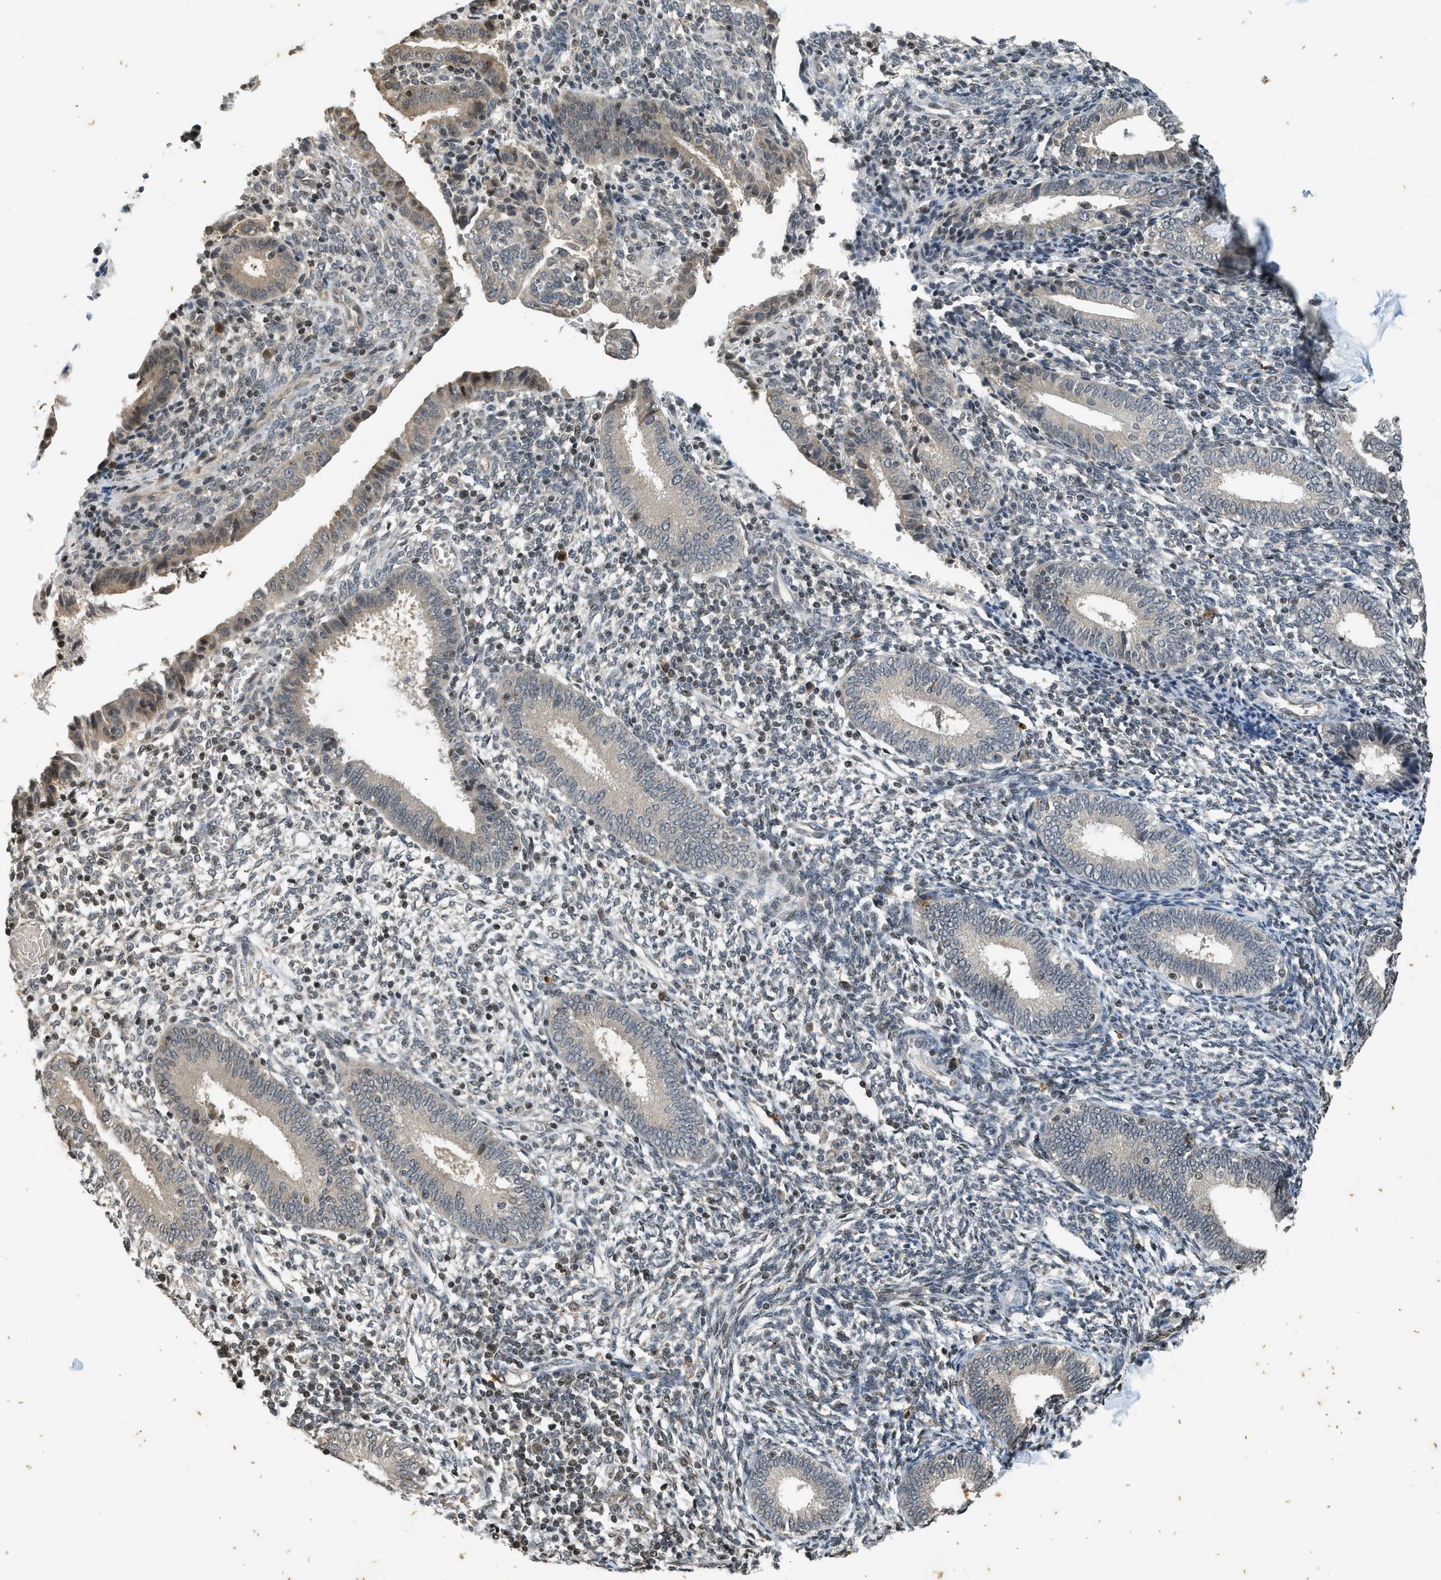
{"staining": {"intensity": "moderate", "quantity": "<25%", "location": "nuclear"}, "tissue": "endometrium", "cell_type": "Cells in endometrial stroma", "image_type": "normal", "snomed": [{"axis": "morphology", "description": "Normal tissue, NOS"}, {"axis": "topography", "description": "Endometrium"}], "caption": "High-magnification brightfield microscopy of normal endometrium stained with DAB (3,3'-diaminobenzidine) (brown) and counterstained with hematoxylin (blue). cells in endometrial stroma exhibit moderate nuclear staining is identified in approximately<25% of cells. (Brightfield microscopy of DAB IHC at high magnification).", "gene": "SIAH1", "patient": {"sex": "female", "age": 41}}